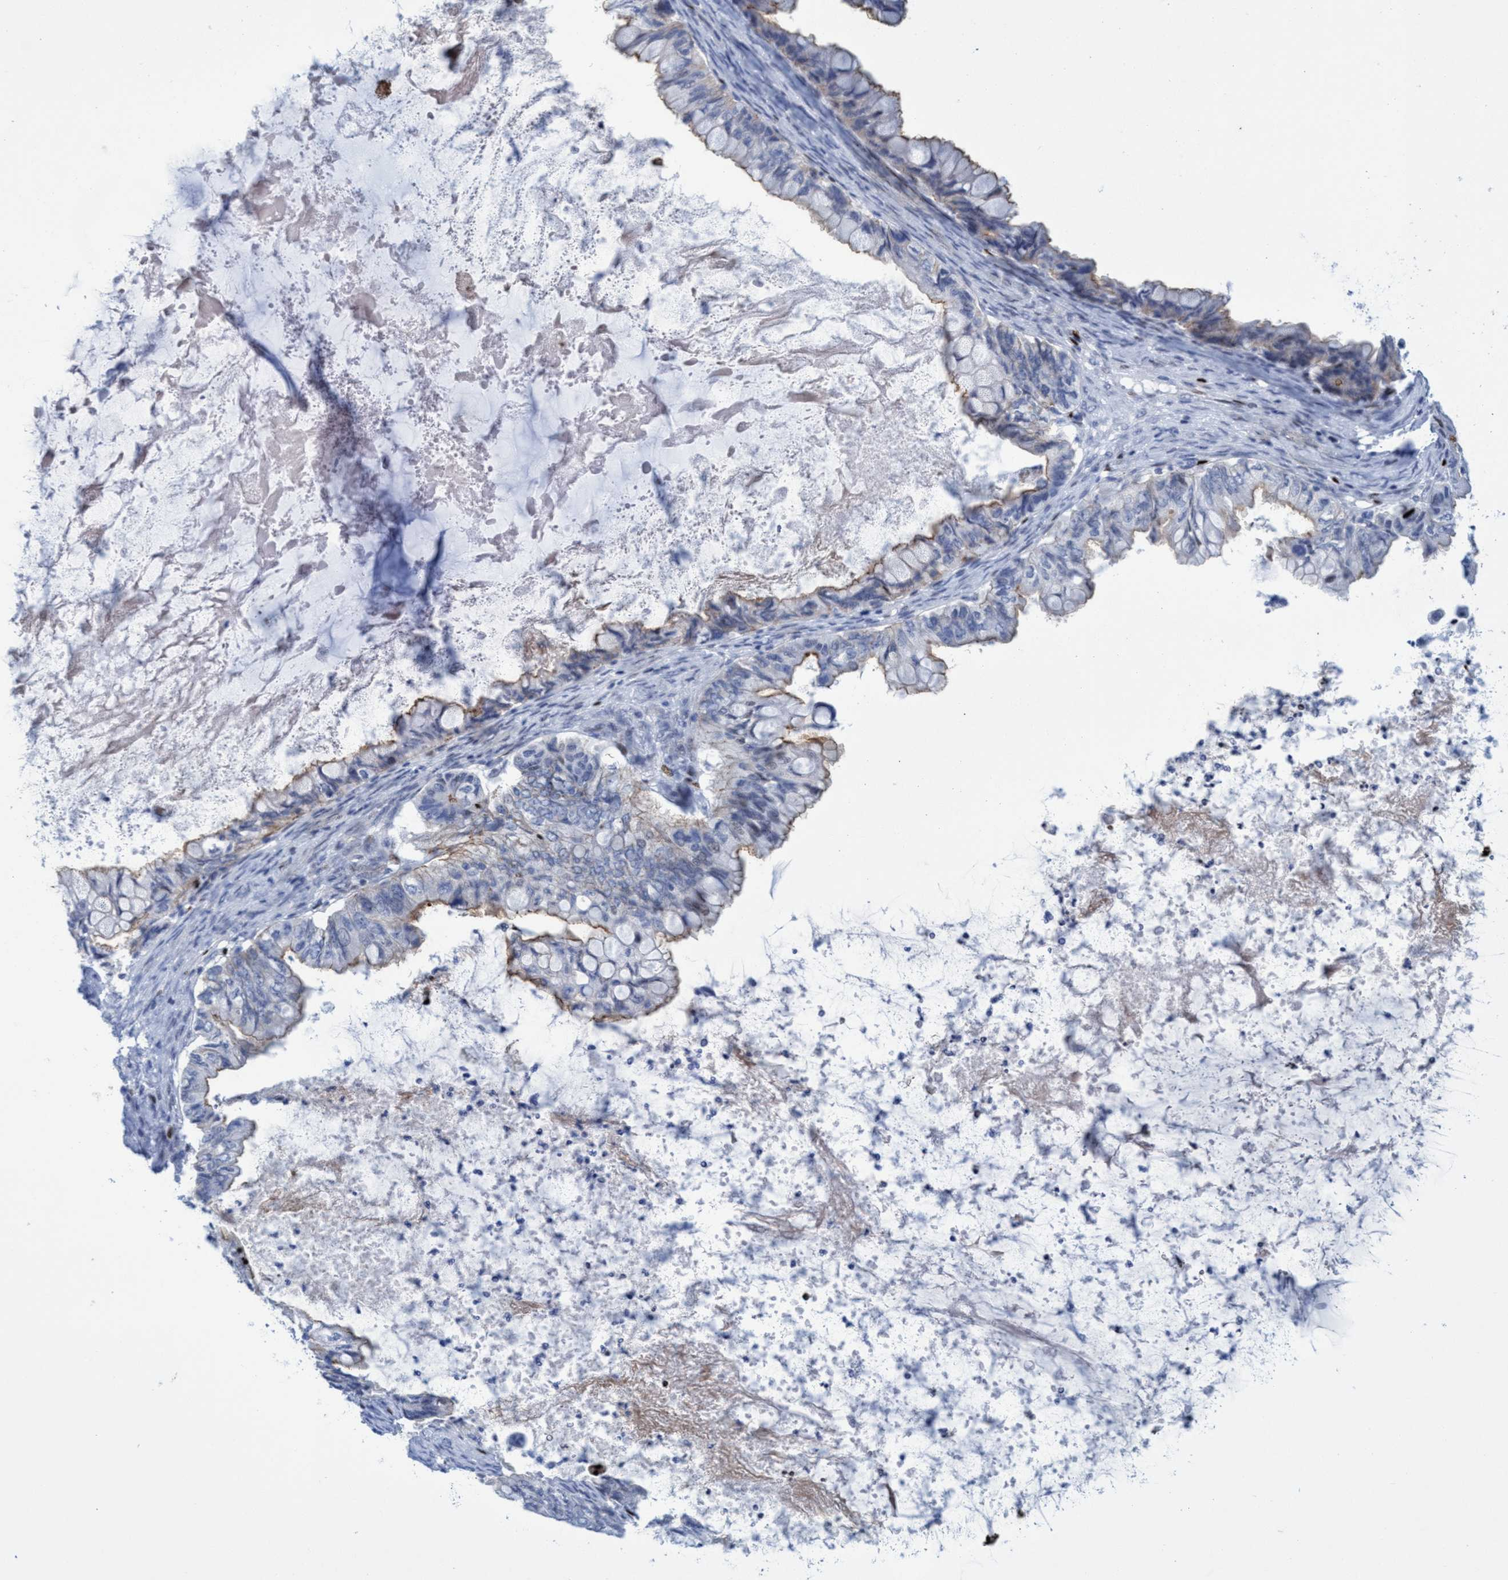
{"staining": {"intensity": "weak", "quantity": "25%-75%", "location": "cytoplasmic/membranous"}, "tissue": "ovarian cancer", "cell_type": "Tumor cells", "image_type": "cancer", "snomed": [{"axis": "morphology", "description": "Cystadenocarcinoma, mucinous, NOS"}, {"axis": "topography", "description": "Ovary"}], "caption": "Weak cytoplasmic/membranous staining is identified in about 25%-75% of tumor cells in ovarian mucinous cystadenocarcinoma. The staining was performed using DAB, with brown indicating positive protein expression. Nuclei are stained blue with hematoxylin.", "gene": "R3HCC1", "patient": {"sex": "female", "age": 80}}